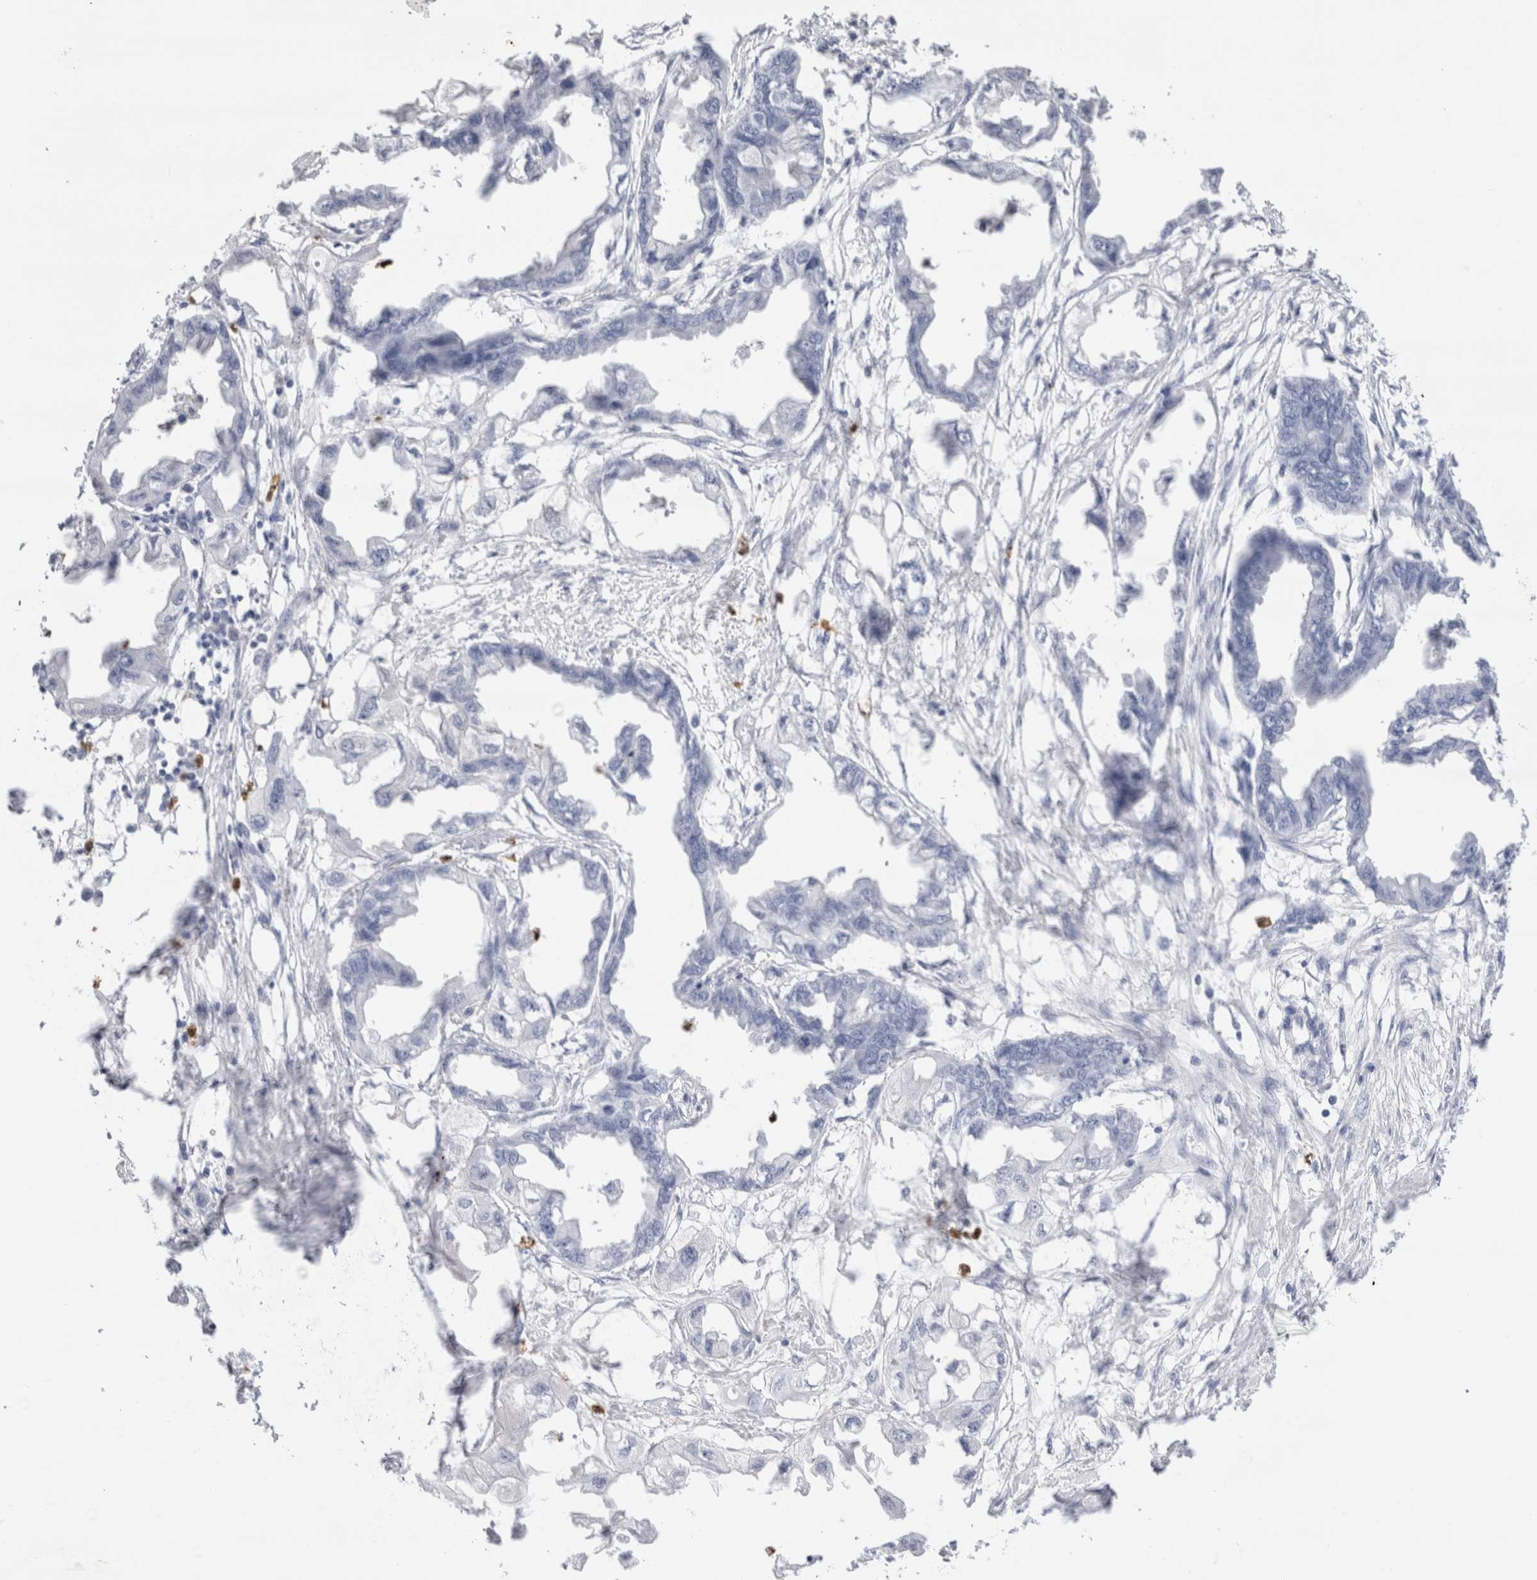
{"staining": {"intensity": "negative", "quantity": "none", "location": "none"}, "tissue": "endometrial cancer", "cell_type": "Tumor cells", "image_type": "cancer", "snomed": [{"axis": "morphology", "description": "Adenocarcinoma, NOS"}, {"axis": "morphology", "description": "Adenocarcinoma, metastatic, NOS"}, {"axis": "topography", "description": "Adipose tissue"}, {"axis": "topography", "description": "Endometrium"}], "caption": "Immunohistochemistry (IHC) histopathology image of endometrial metastatic adenocarcinoma stained for a protein (brown), which demonstrates no staining in tumor cells.", "gene": "SLC10A5", "patient": {"sex": "female", "age": 67}}